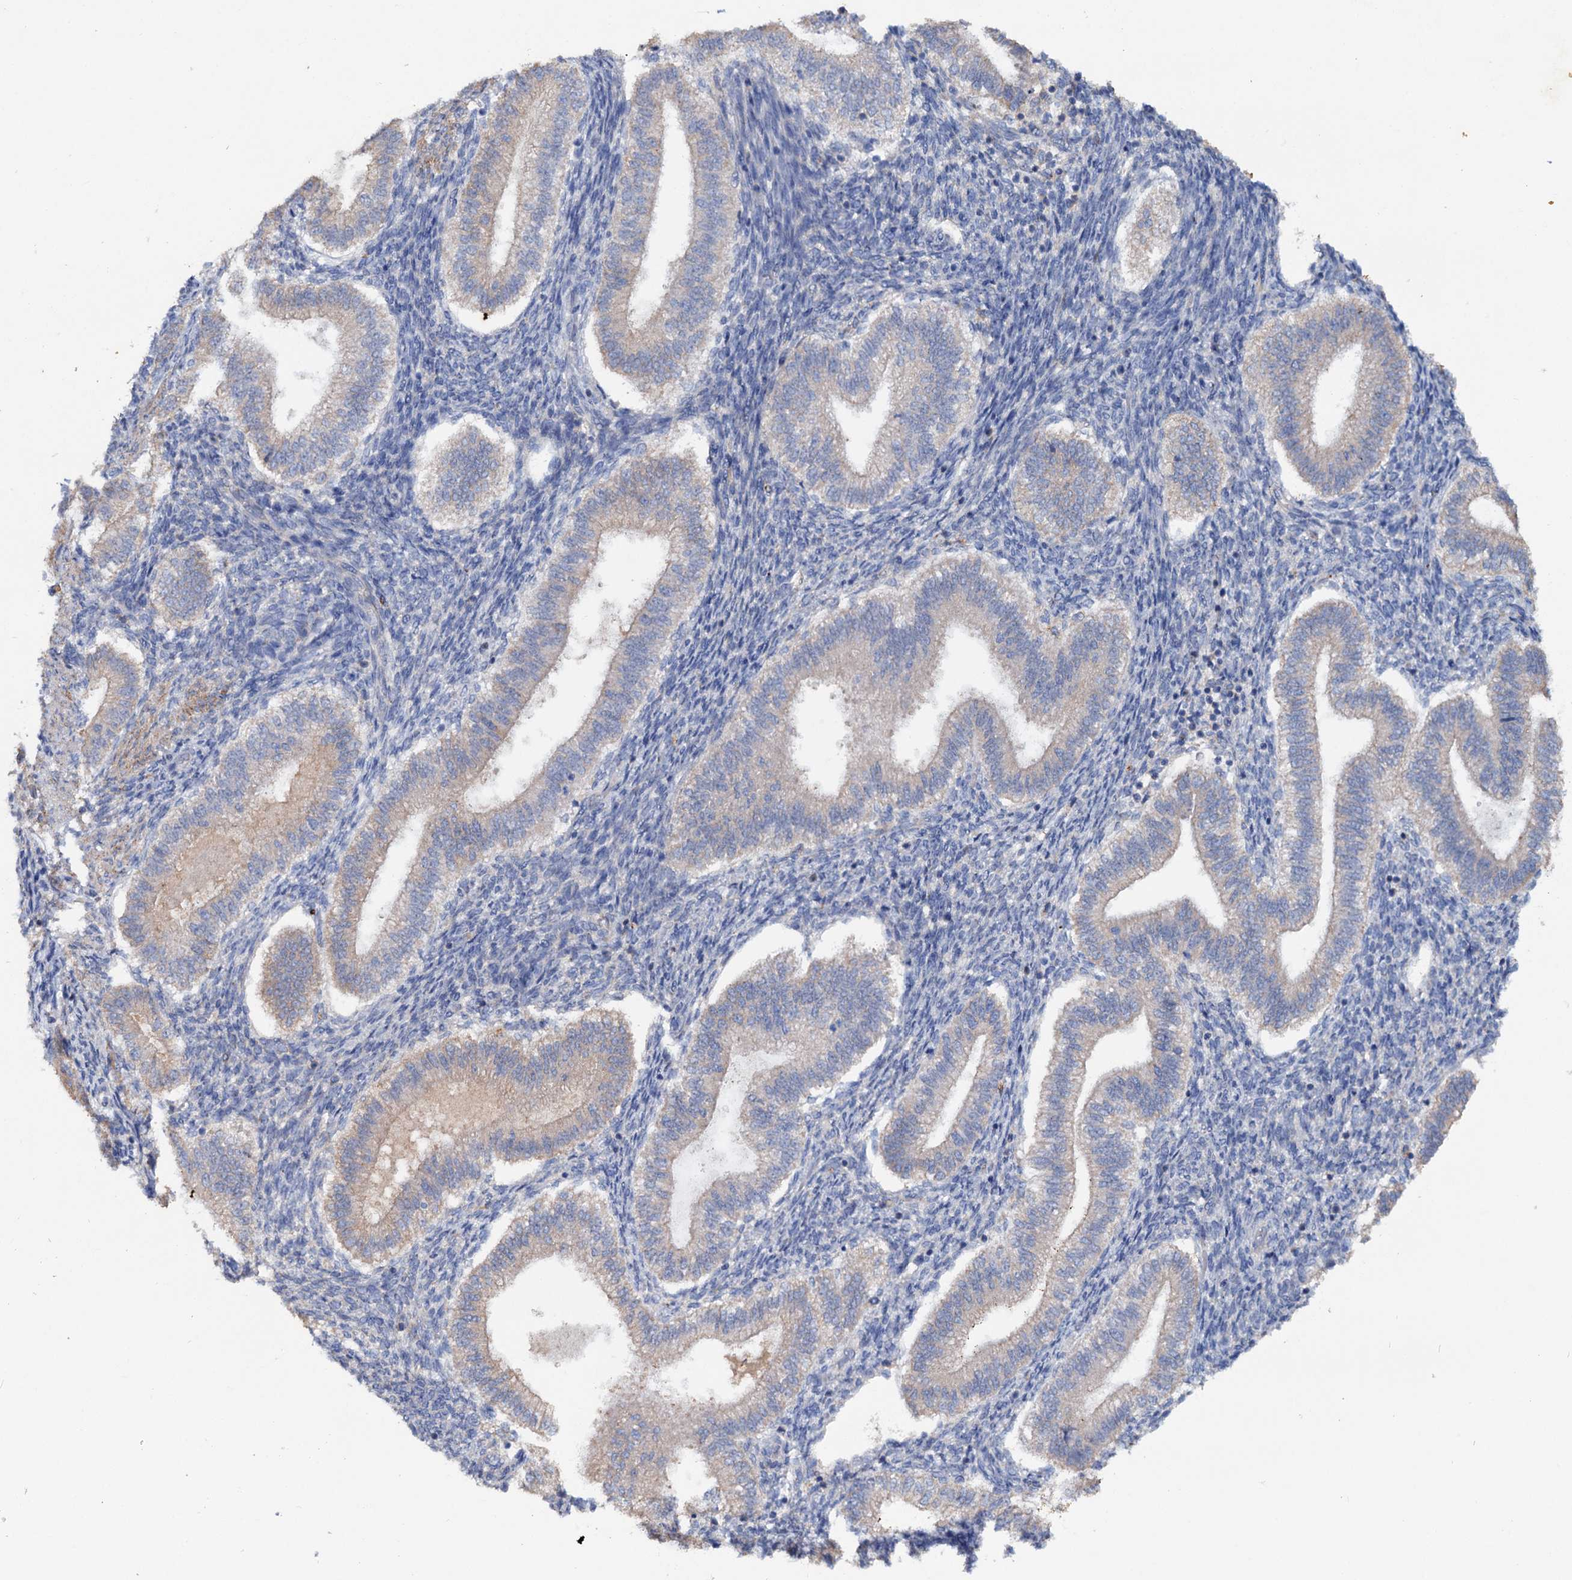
{"staining": {"intensity": "negative", "quantity": "none", "location": "none"}, "tissue": "endometrium", "cell_type": "Cells in endometrial stroma", "image_type": "normal", "snomed": [{"axis": "morphology", "description": "Normal tissue, NOS"}, {"axis": "topography", "description": "Endometrium"}], "caption": "Immunohistochemistry (IHC) of normal endometrium displays no staining in cells in endometrial stroma. Brightfield microscopy of IHC stained with DAB (brown) and hematoxylin (blue), captured at high magnification.", "gene": "IL17RD", "patient": {"sex": "female", "age": 25}}